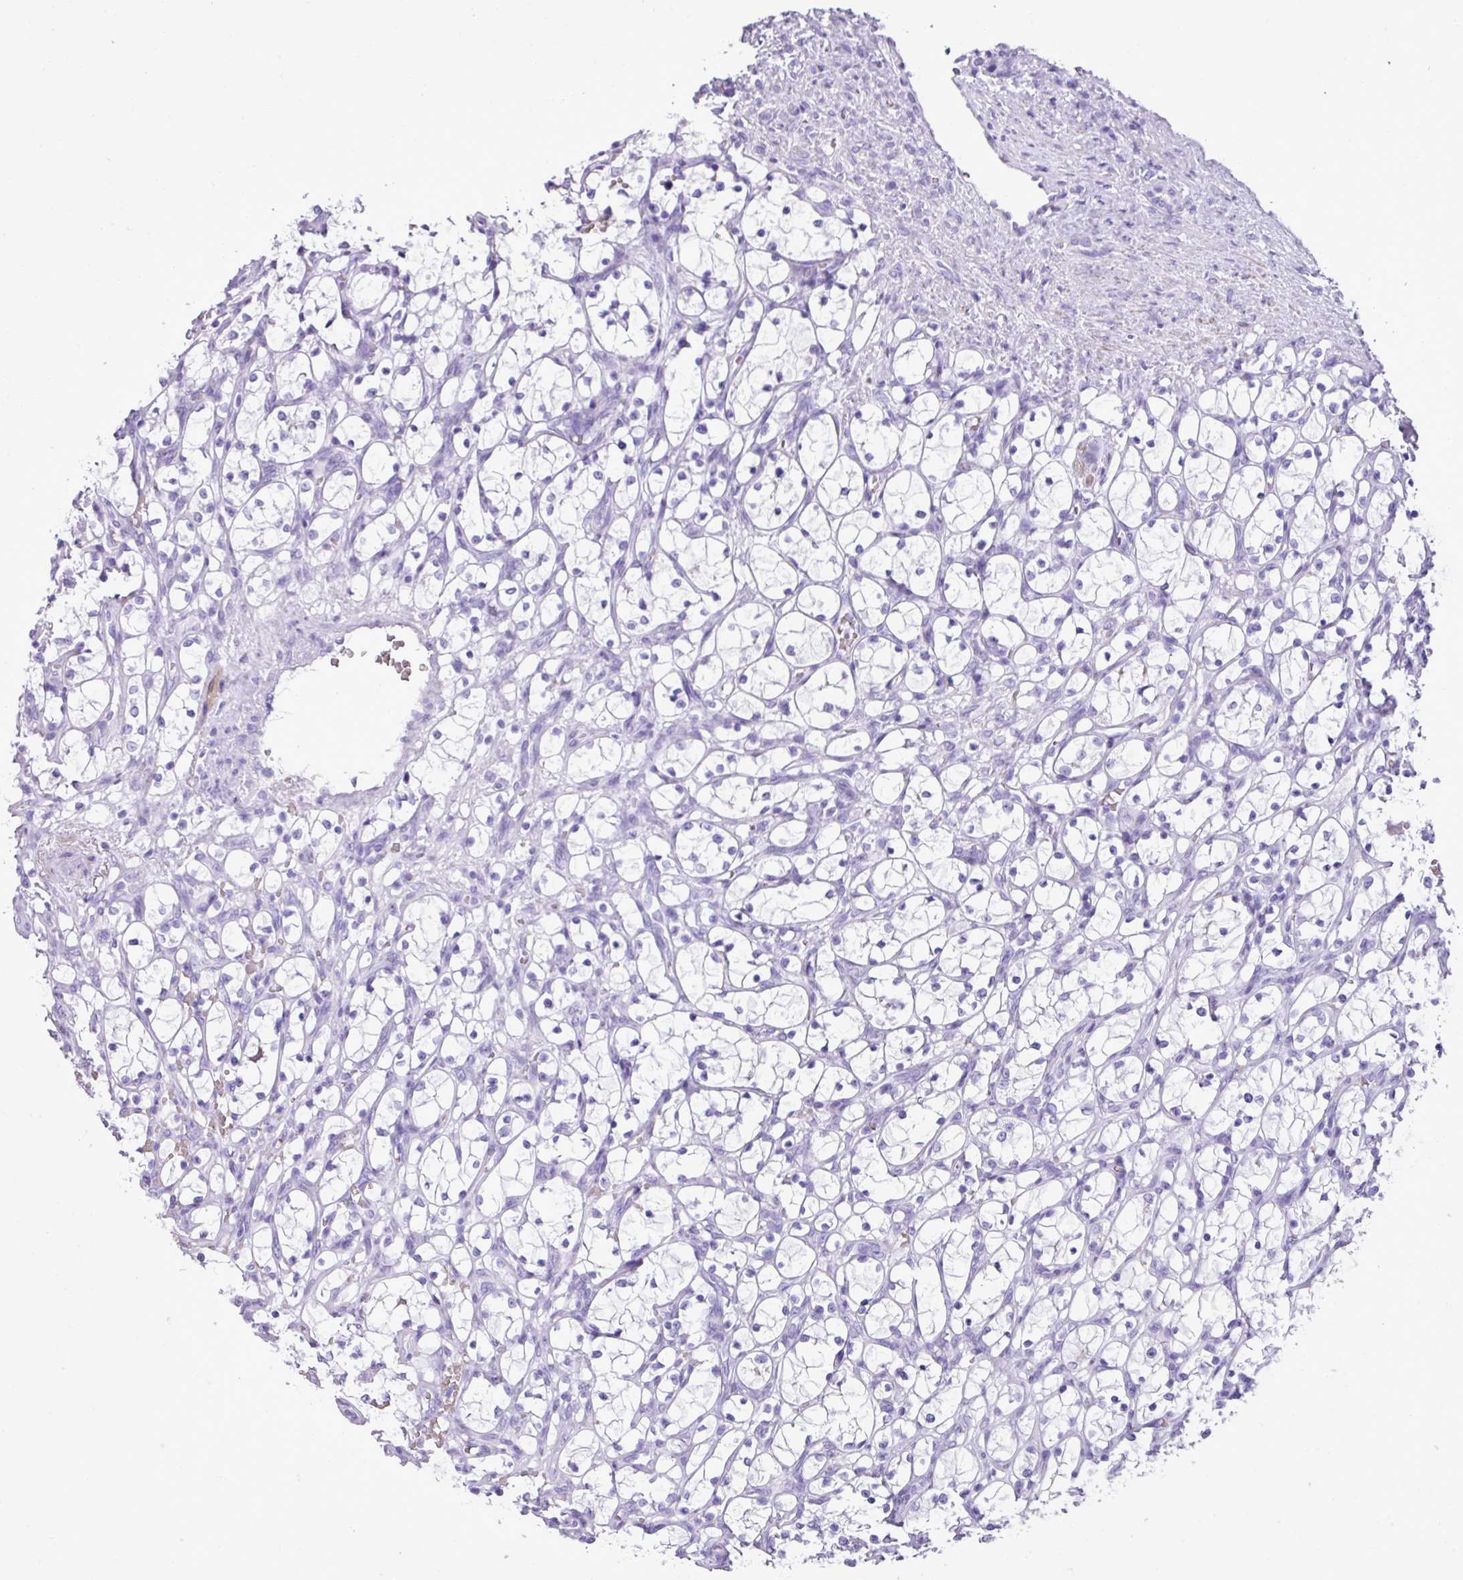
{"staining": {"intensity": "negative", "quantity": "none", "location": "none"}, "tissue": "renal cancer", "cell_type": "Tumor cells", "image_type": "cancer", "snomed": [{"axis": "morphology", "description": "Adenocarcinoma, NOS"}, {"axis": "topography", "description": "Kidney"}], "caption": "DAB immunohistochemical staining of human adenocarcinoma (renal) demonstrates no significant expression in tumor cells.", "gene": "ZSCAN5A", "patient": {"sex": "female", "age": 69}}